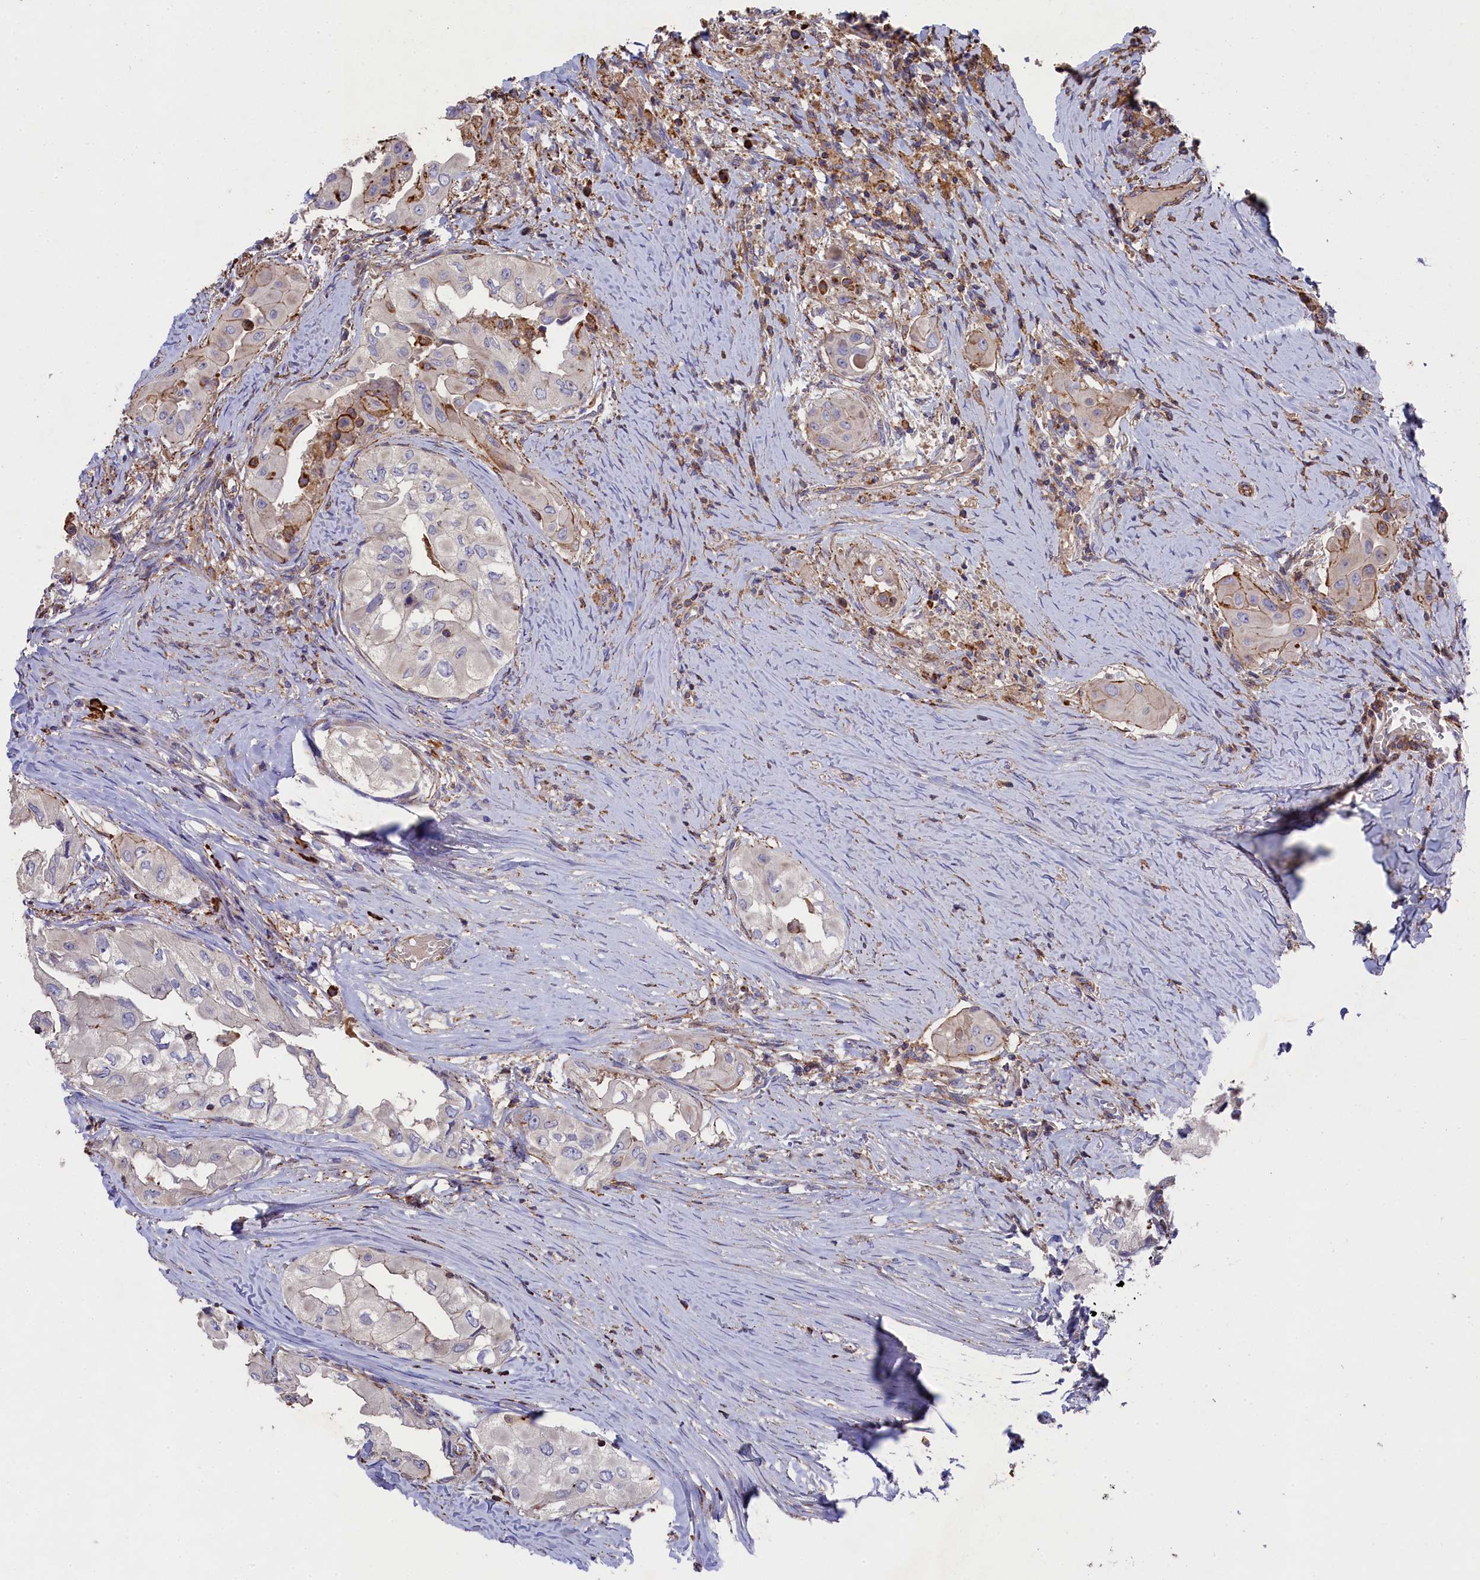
{"staining": {"intensity": "negative", "quantity": "none", "location": "none"}, "tissue": "thyroid cancer", "cell_type": "Tumor cells", "image_type": "cancer", "snomed": [{"axis": "morphology", "description": "Papillary adenocarcinoma, NOS"}, {"axis": "topography", "description": "Thyroid gland"}], "caption": "High power microscopy histopathology image of an immunohistochemistry histopathology image of thyroid cancer, revealing no significant positivity in tumor cells.", "gene": "RAPSN", "patient": {"sex": "female", "age": 59}}